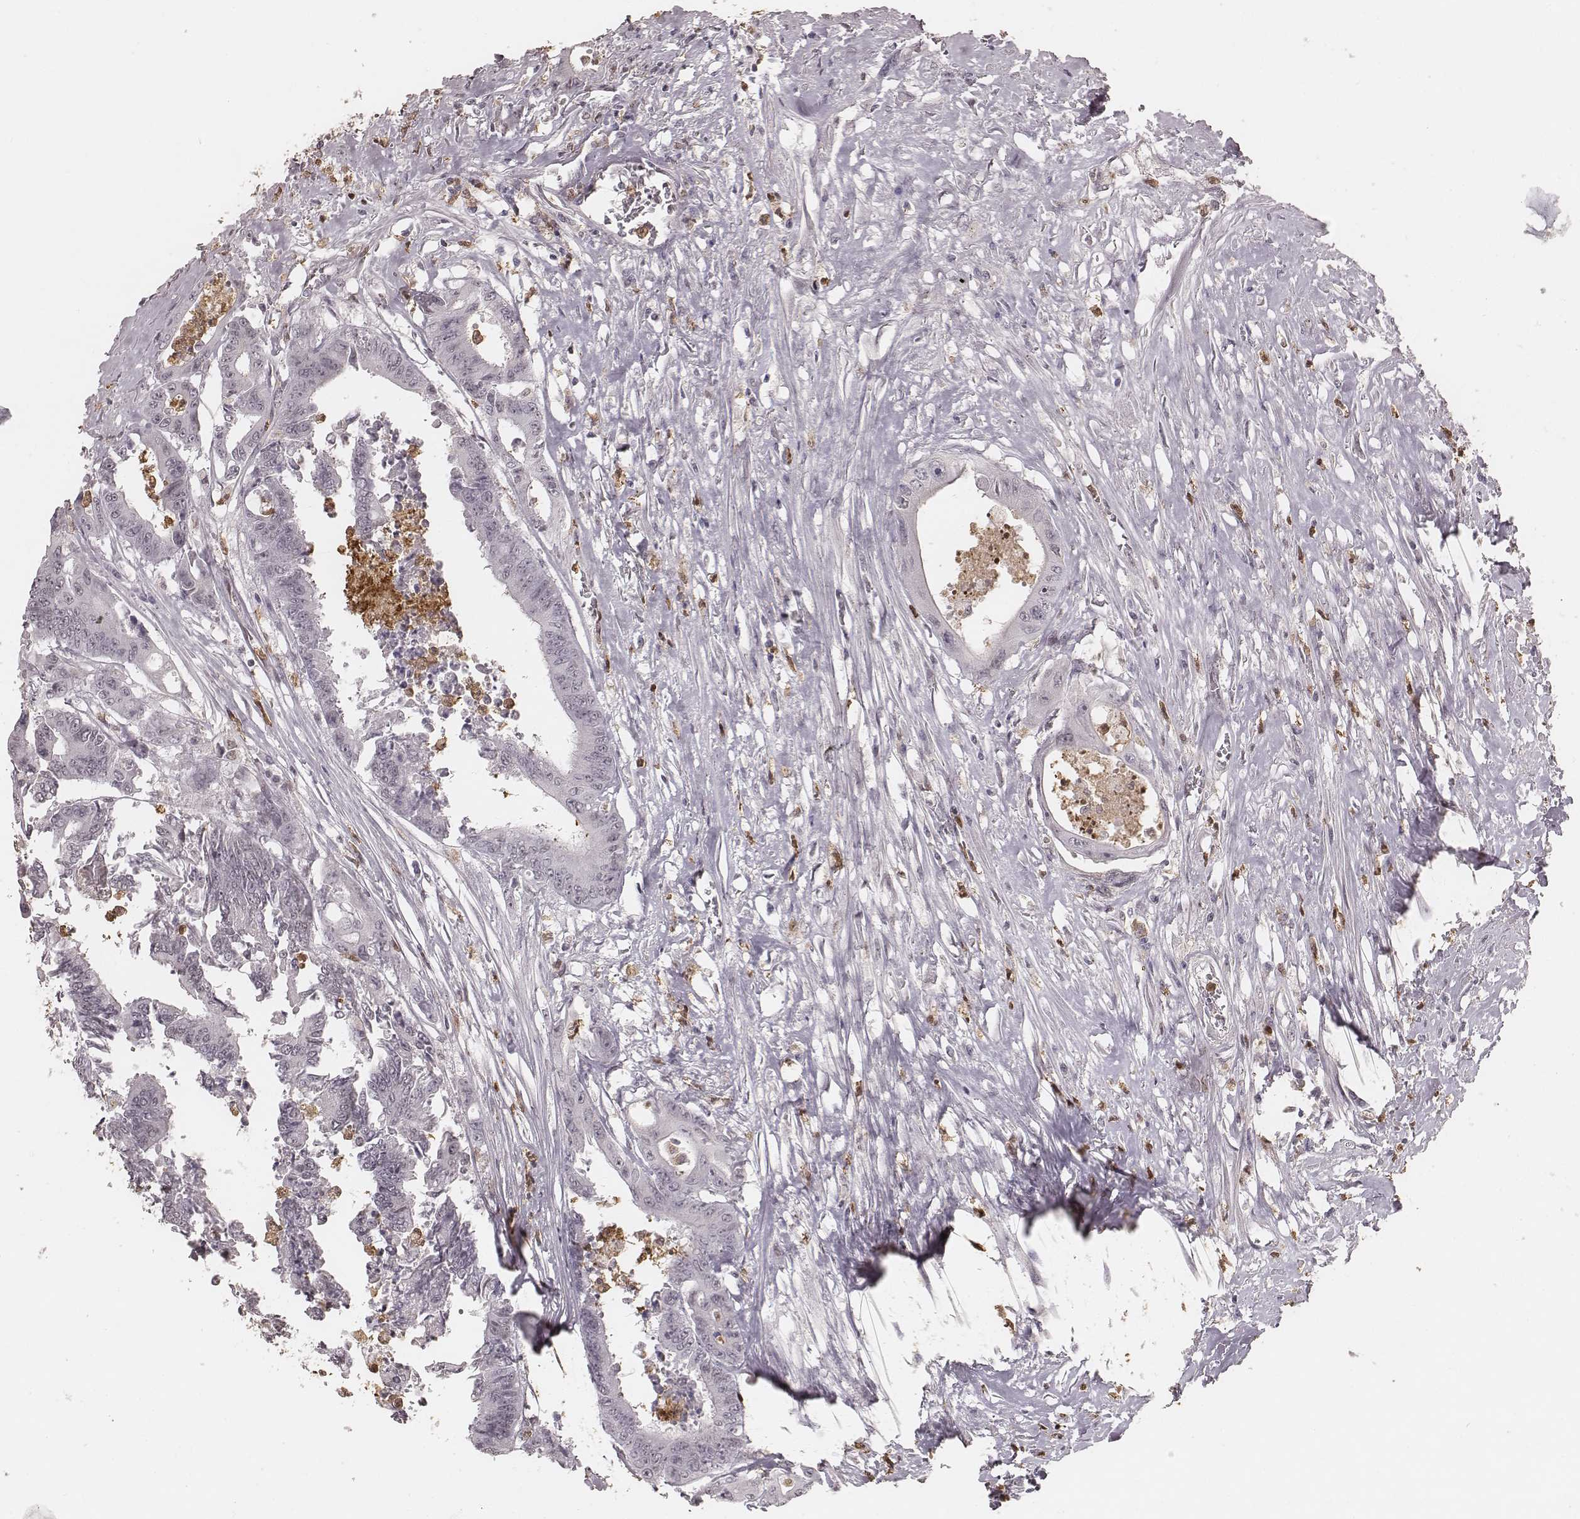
{"staining": {"intensity": "negative", "quantity": "none", "location": "none"}, "tissue": "colorectal cancer", "cell_type": "Tumor cells", "image_type": "cancer", "snomed": [{"axis": "morphology", "description": "Adenocarcinoma, NOS"}, {"axis": "topography", "description": "Rectum"}], "caption": "High magnification brightfield microscopy of colorectal cancer (adenocarcinoma) stained with DAB (3,3'-diaminobenzidine) (brown) and counterstained with hematoxylin (blue): tumor cells show no significant staining. (DAB immunohistochemistry (IHC) visualized using brightfield microscopy, high magnification).", "gene": "KITLG", "patient": {"sex": "male", "age": 54}}